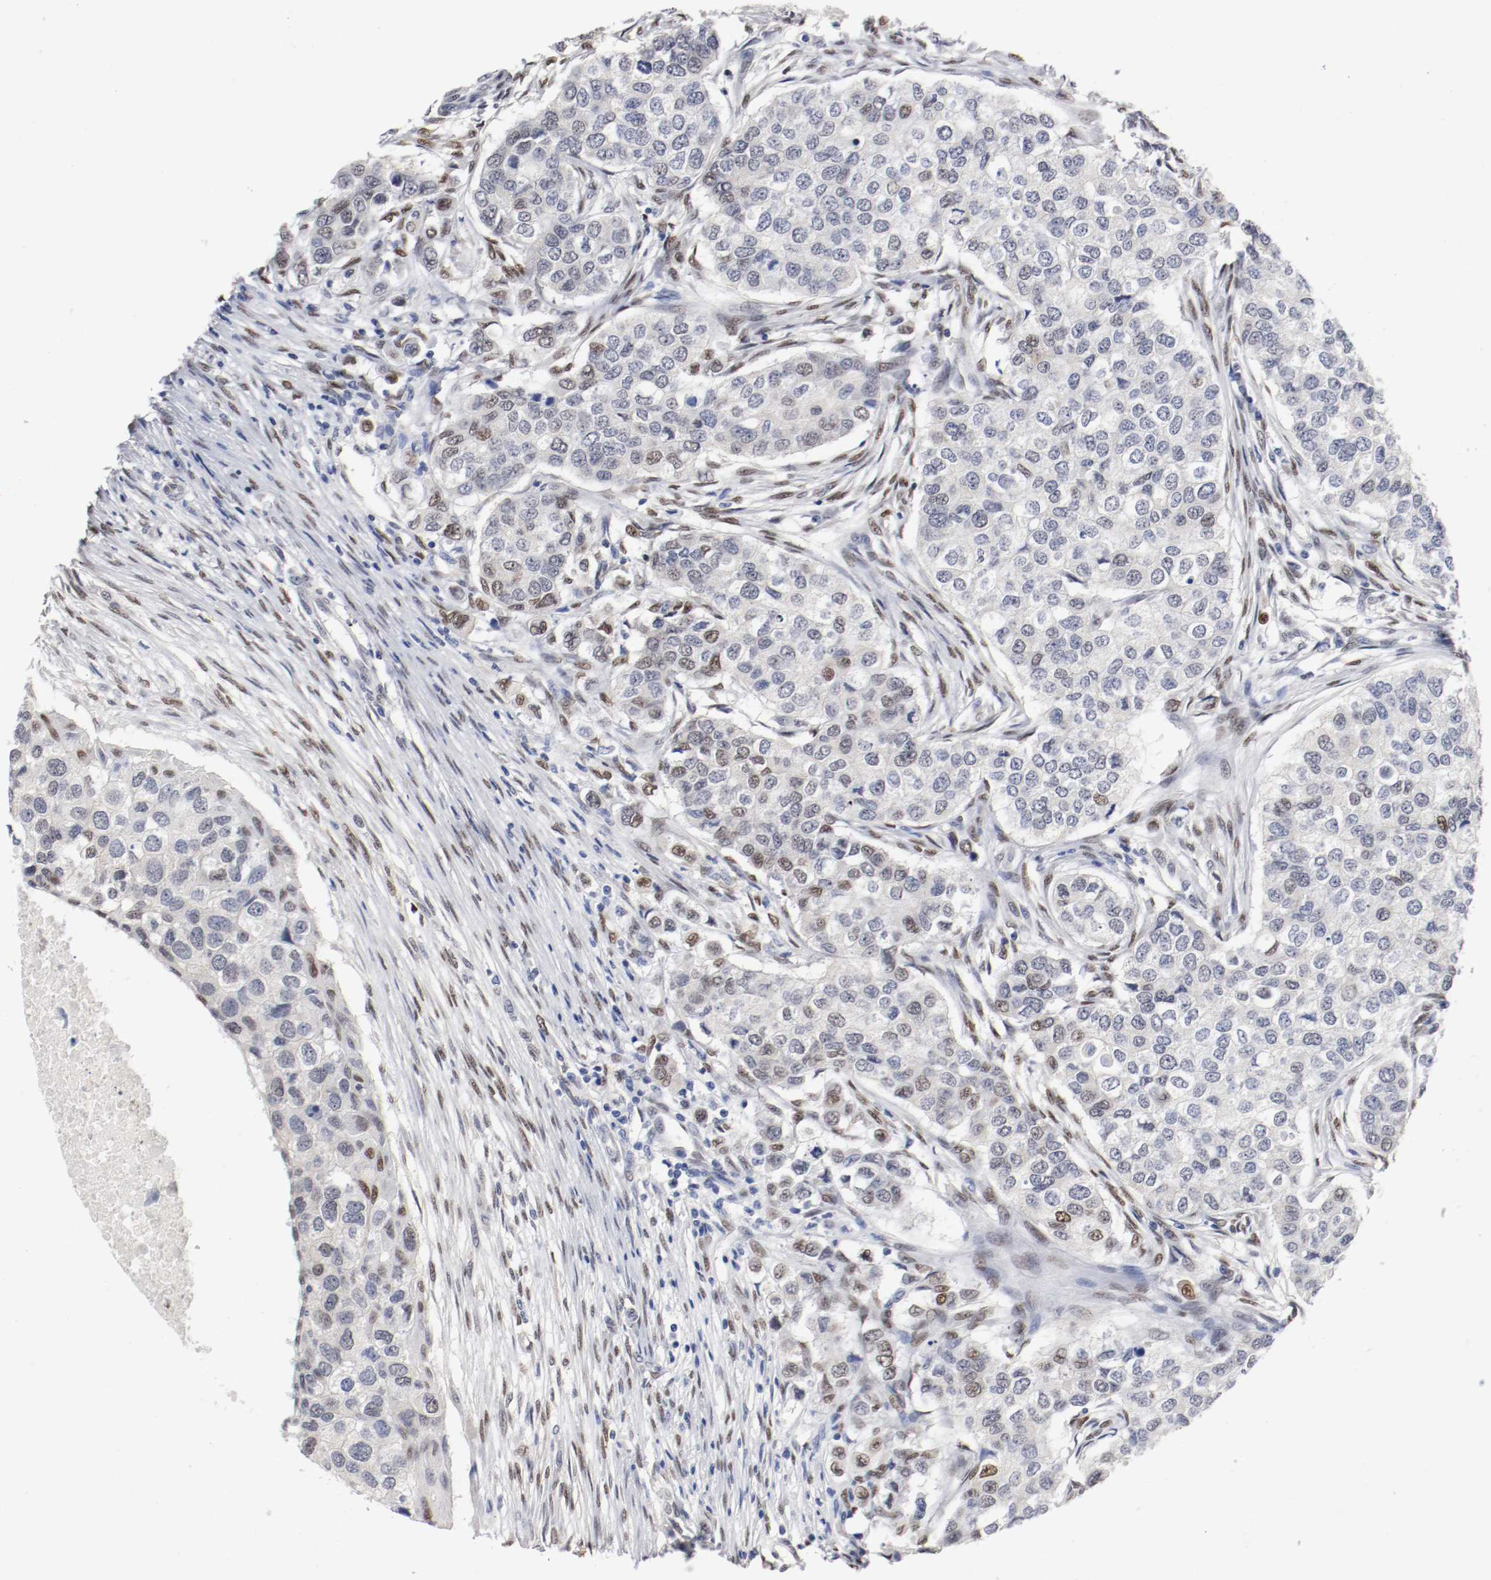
{"staining": {"intensity": "moderate", "quantity": "<25%", "location": "nuclear"}, "tissue": "breast cancer", "cell_type": "Tumor cells", "image_type": "cancer", "snomed": [{"axis": "morphology", "description": "Normal tissue, NOS"}, {"axis": "morphology", "description": "Duct carcinoma"}, {"axis": "topography", "description": "Breast"}], "caption": "IHC image of human breast cancer (intraductal carcinoma) stained for a protein (brown), which demonstrates low levels of moderate nuclear expression in approximately <25% of tumor cells.", "gene": "FOSL2", "patient": {"sex": "female", "age": 49}}